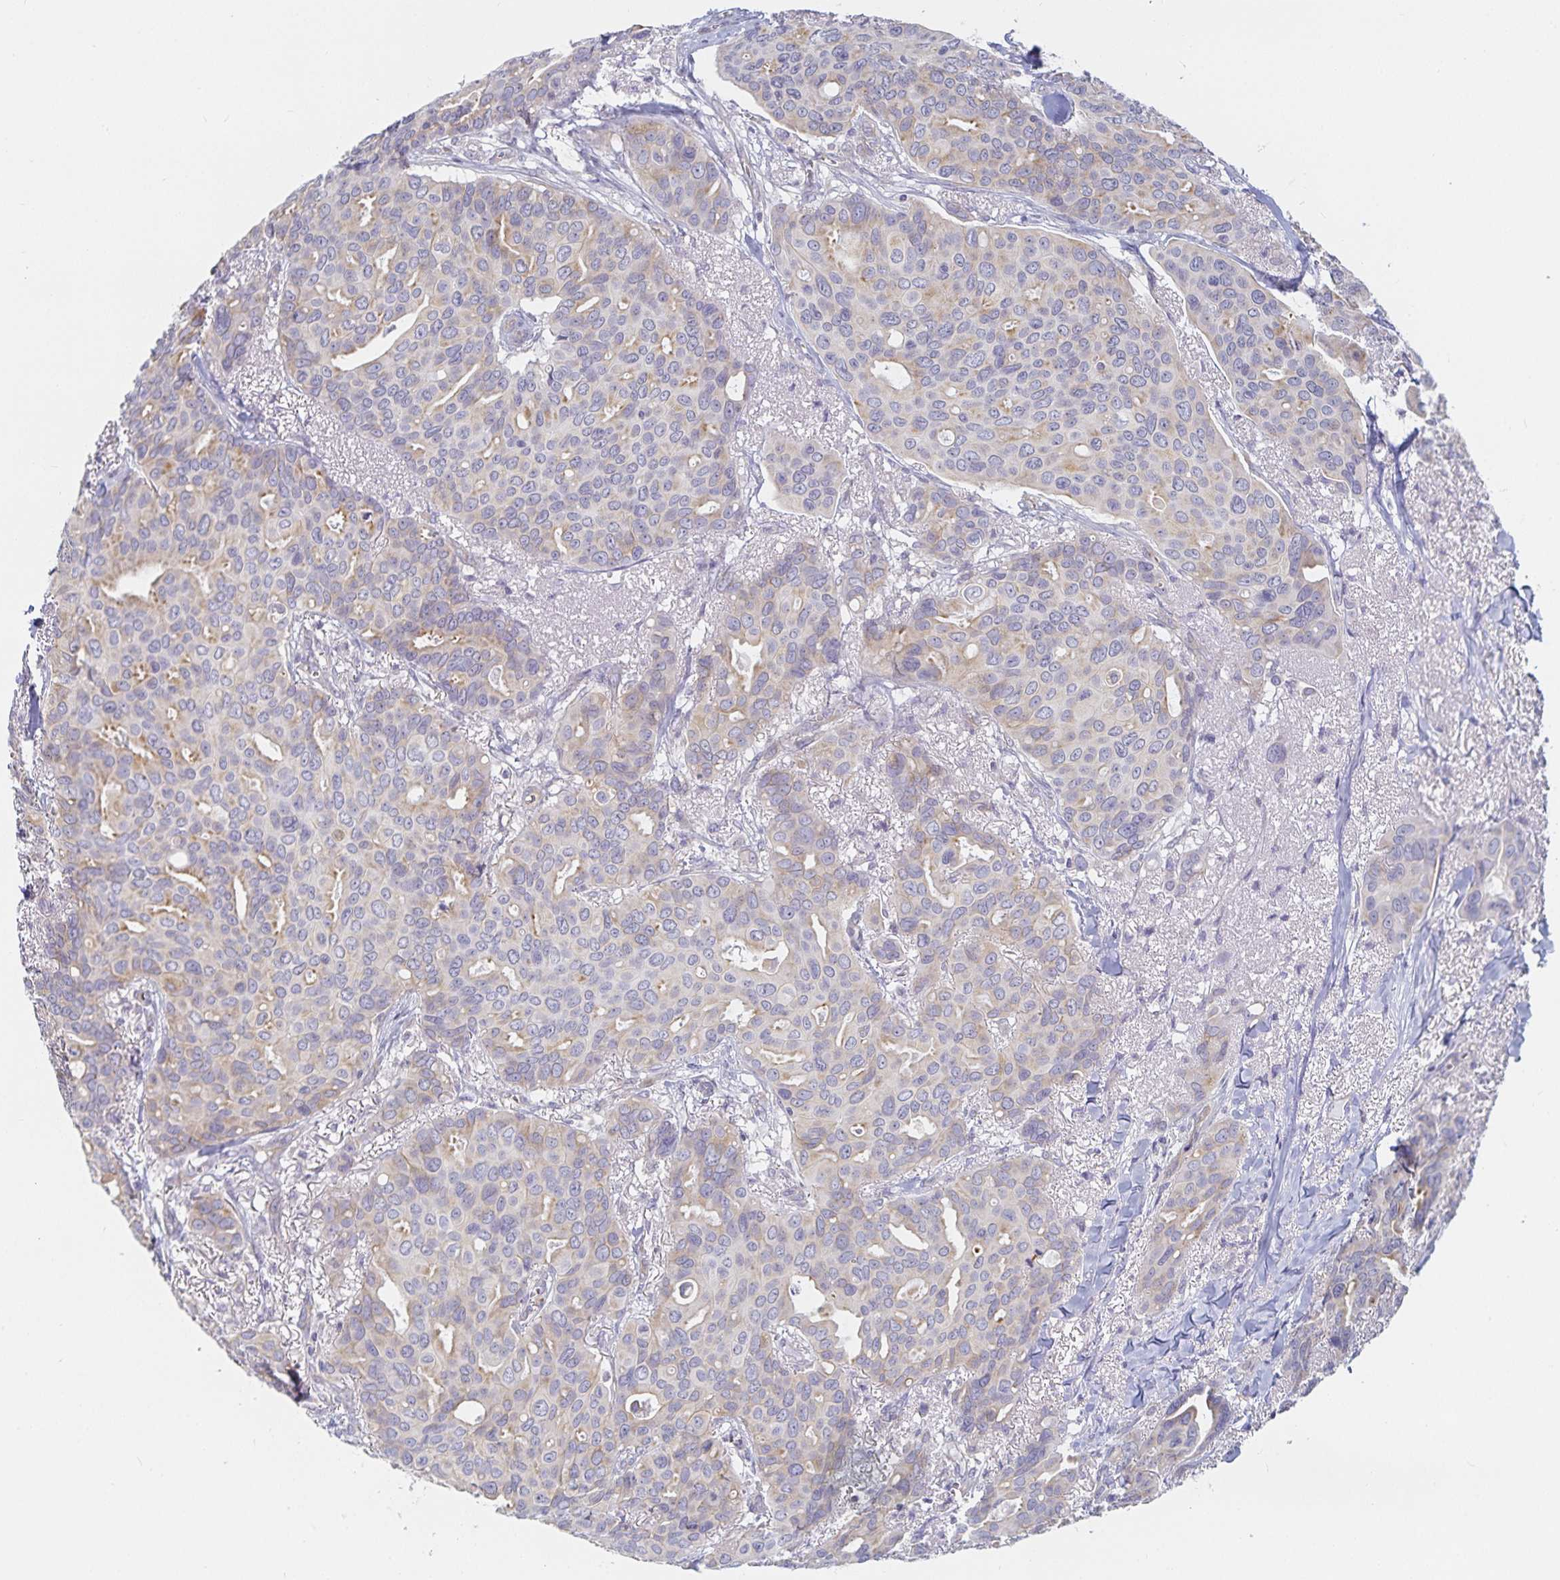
{"staining": {"intensity": "weak", "quantity": "<25%", "location": "cytoplasmic/membranous"}, "tissue": "breast cancer", "cell_type": "Tumor cells", "image_type": "cancer", "snomed": [{"axis": "morphology", "description": "Duct carcinoma"}, {"axis": "topography", "description": "Breast"}], "caption": "The photomicrograph exhibits no staining of tumor cells in breast cancer.", "gene": "SFTPA1", "patient": {"sex": "female", "age": 54}}